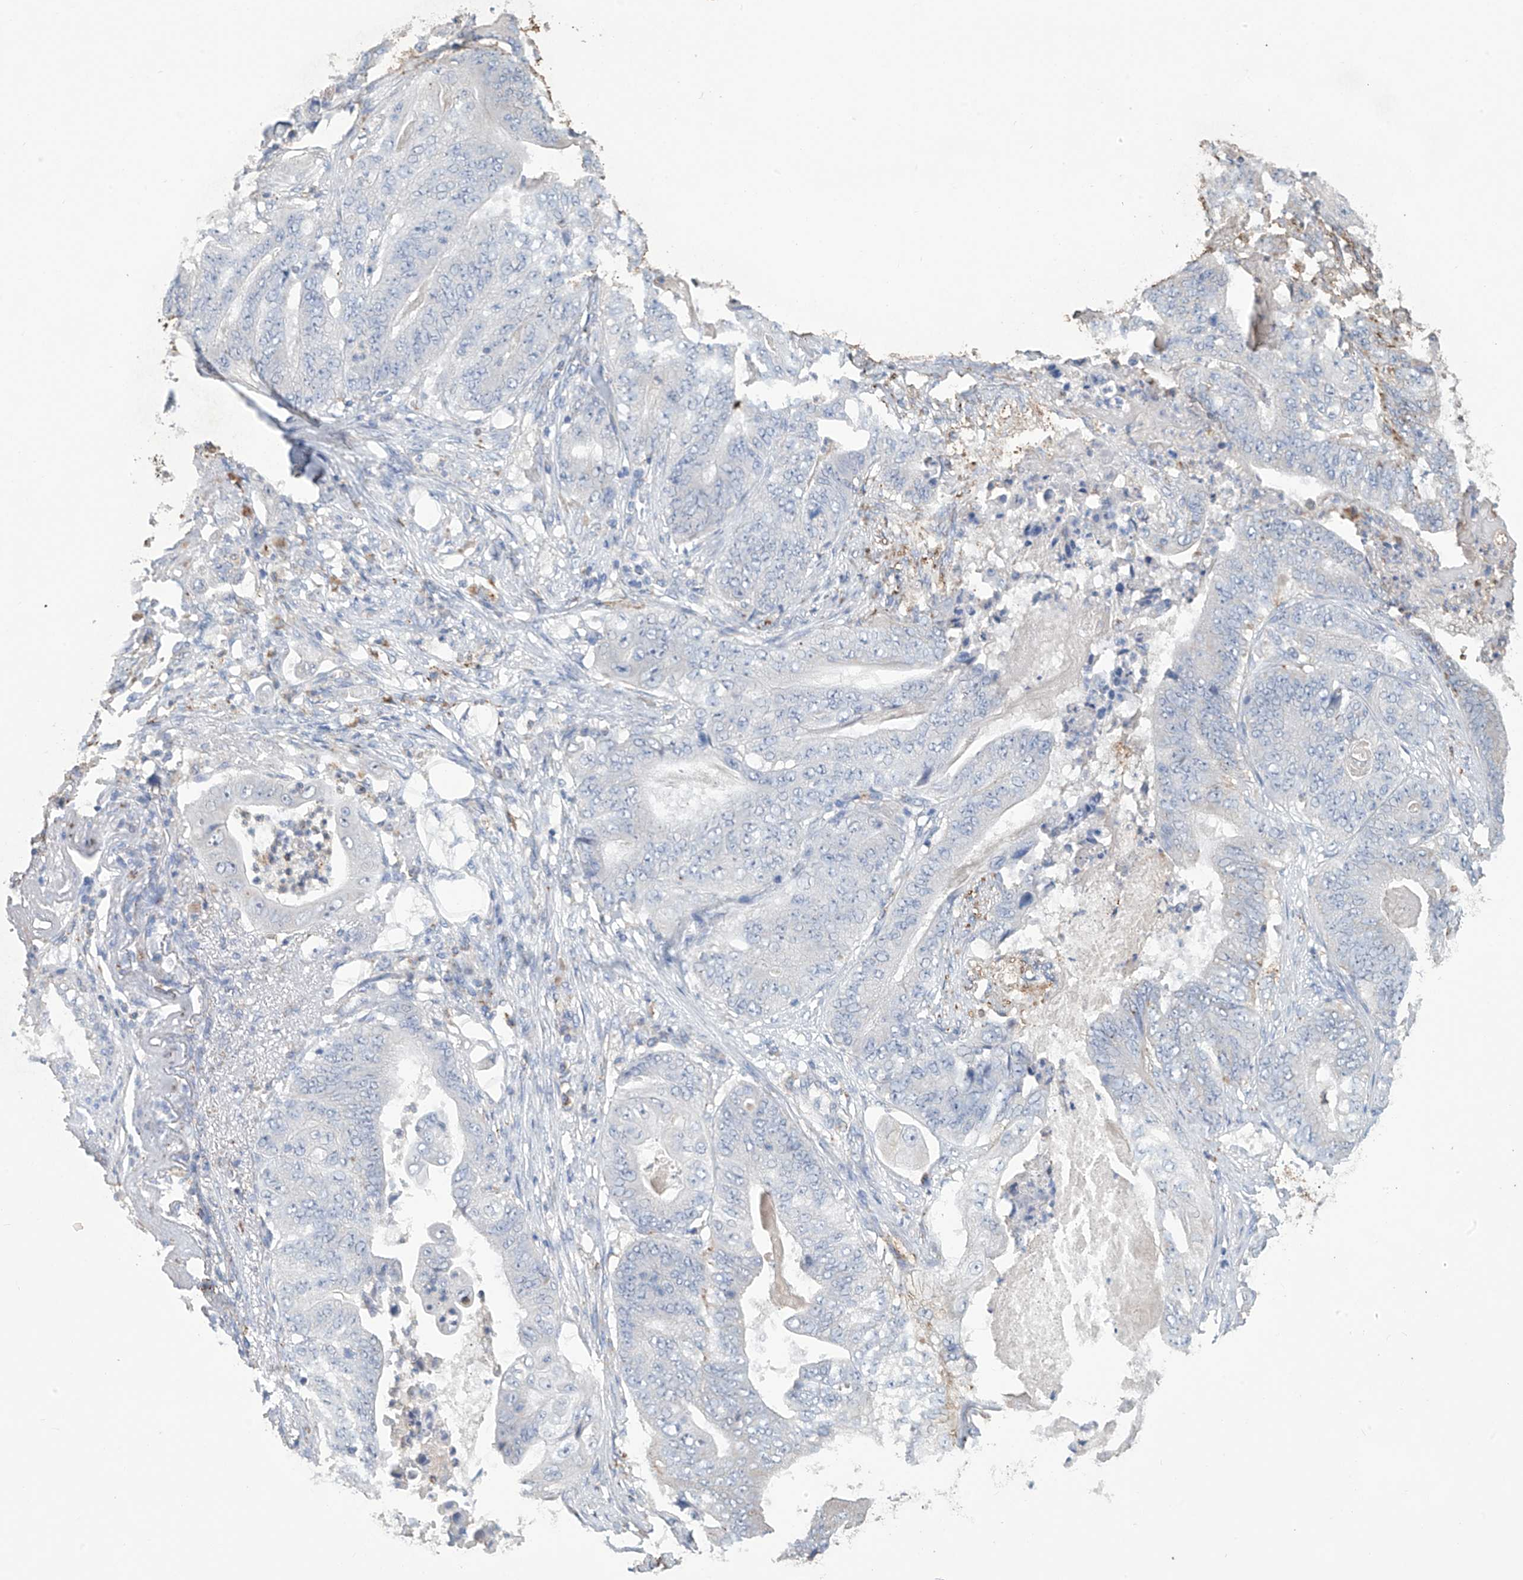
{"staining": {"intensity": "negative", "quantity": "none", "location": "none"}, "tissue": "stomach cancer", "cell_type": "Tumor cells", "image_type": "cancer", "snomed": [{"axis": "morphology", "description": "Adenocarcinoma, NOS"}, {"axis": "topography", "description": "Stomach"}], "caption": "This is an immunohistochemistry photomicrograph of human stomach cancer (adenocarcinoma). There is no positivity in tumor cells.", "gene": "OGT", "patient": {"sex": "female", "age": 73}}